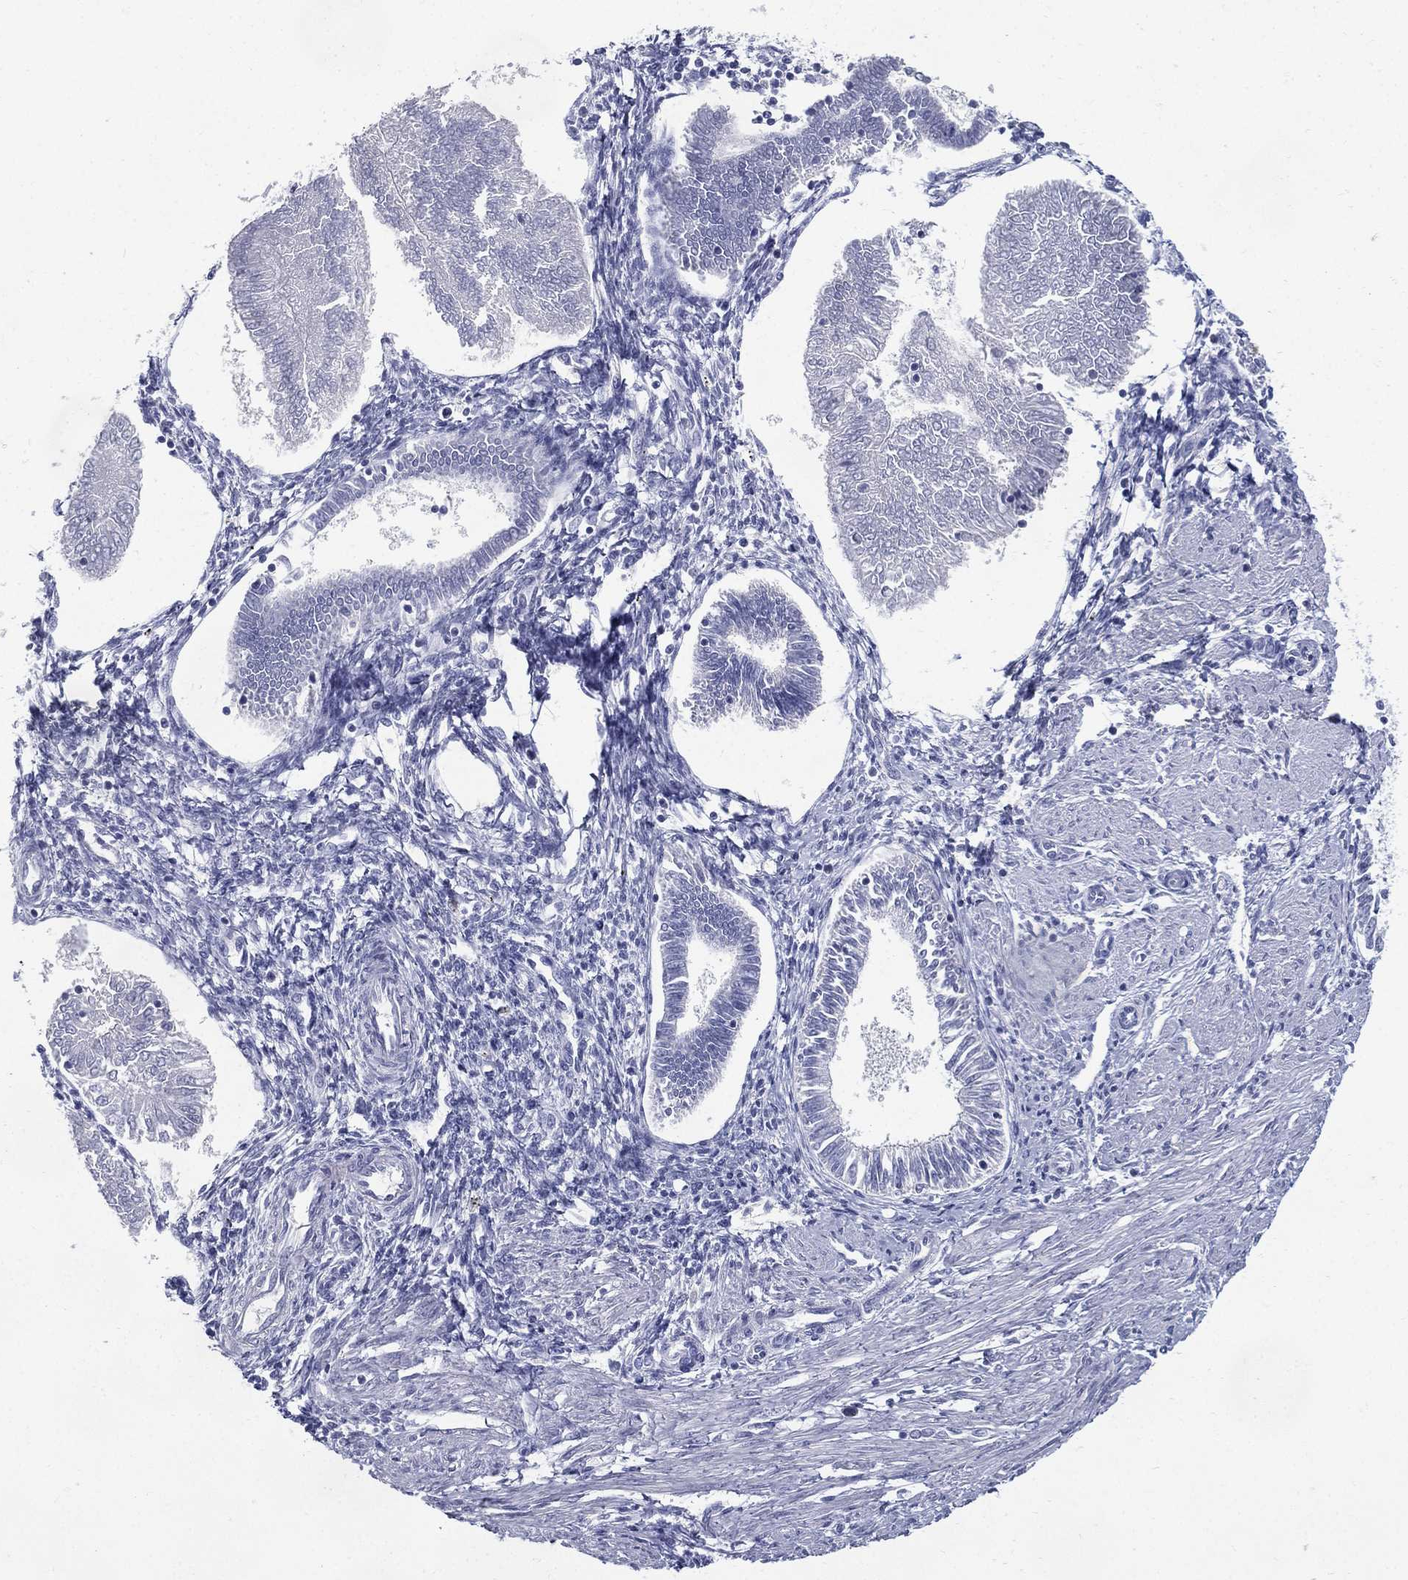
{"staining": {"intensity": "negative", "quantity": "none", "location": "none"}, "tissue": "endometrial cancer", "cell_type": "Tumor cells", "image_type": "cancer", "snomed": [{"axis": "morphology", "description": "Adenocarcinoma, NOS"}, {"axis": "topography", "description": "Endometrium"}], "caption": "This is a photomicrograph of immunohistochemistry (IHC) staining of endometrial adenocarcinoma, which shows no positivity in tumor cells.", "gene": "KIF2C", "patient": {"sex": "female", "age": 53}}